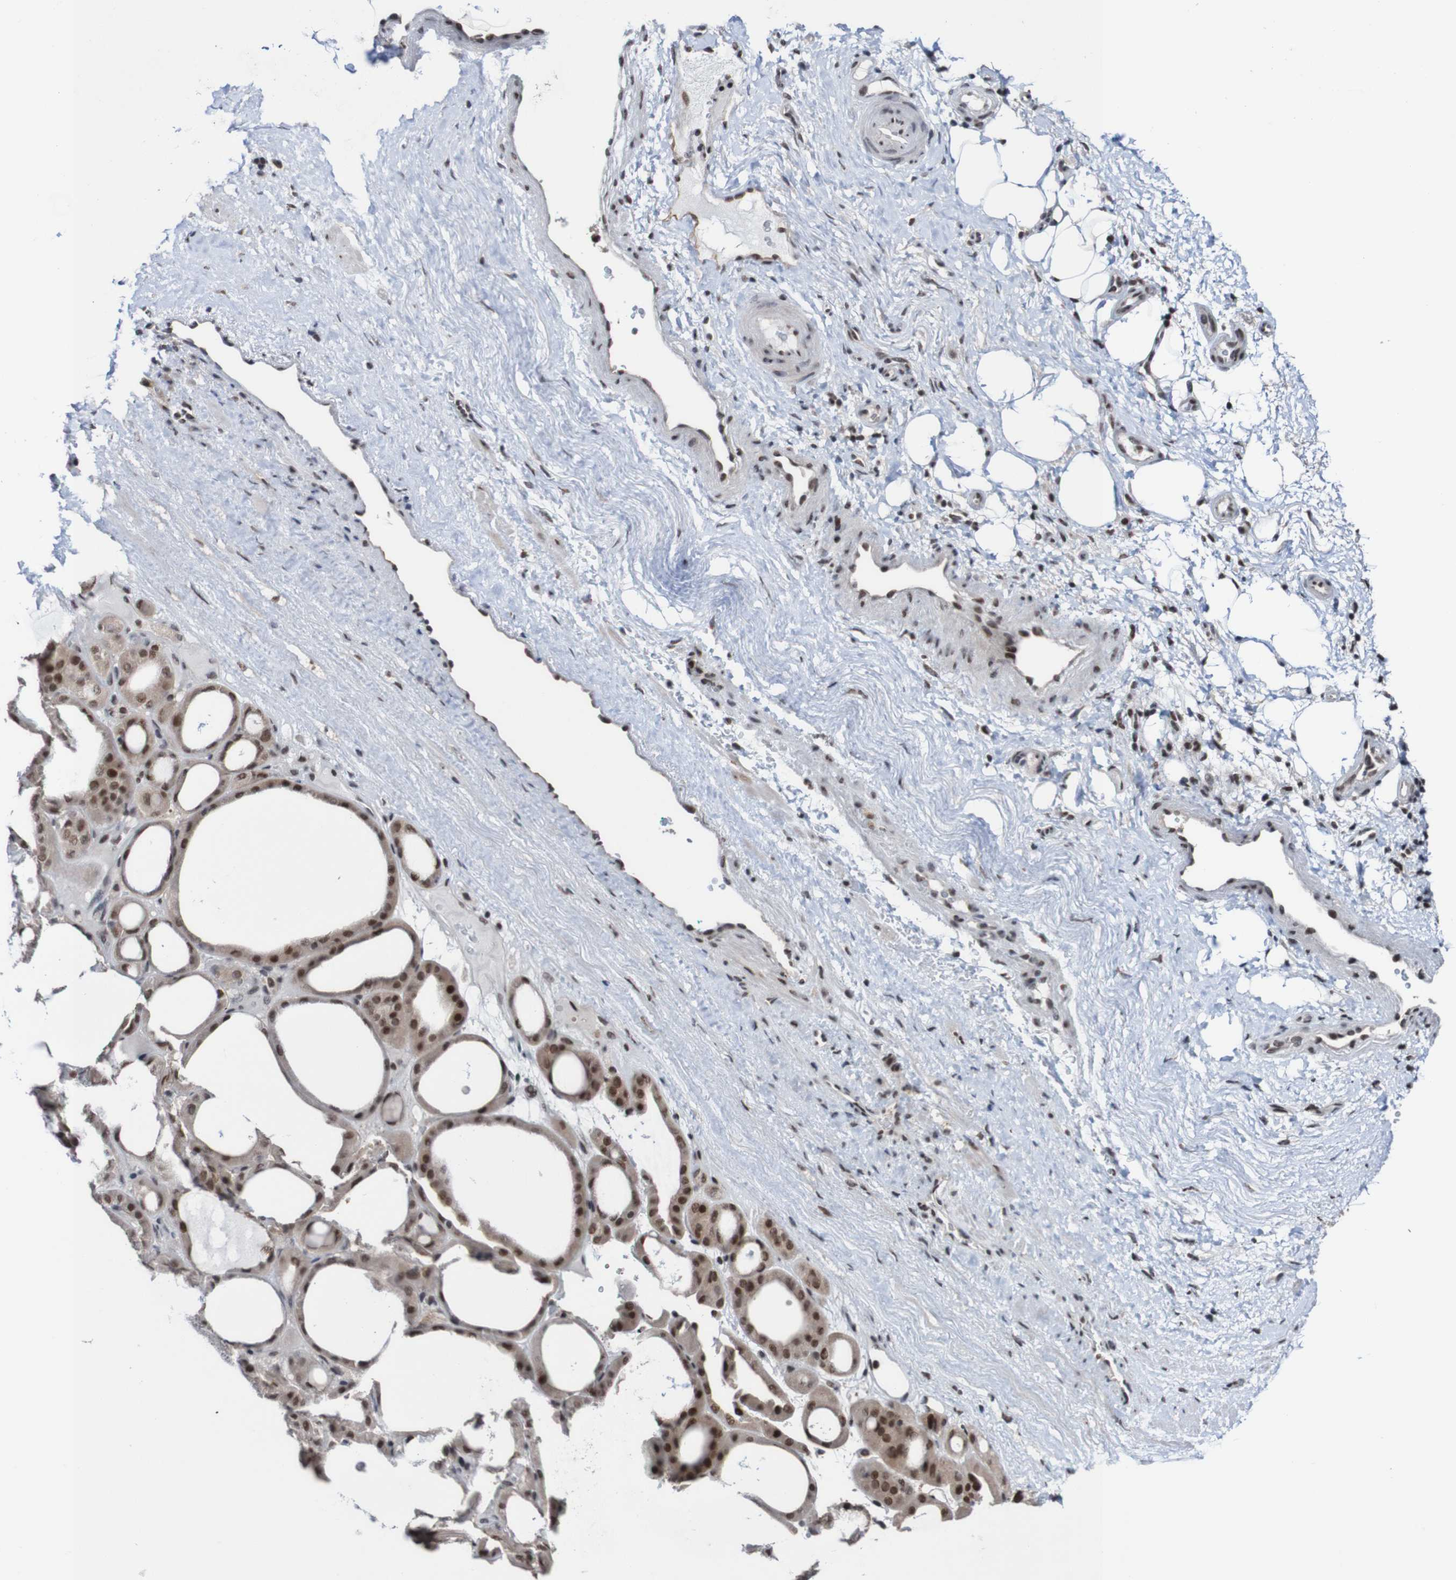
{"staining": {"intensity": "strong", "quantity": ">75%", "location": "cytoplasmic/membranous,nuclear"}, "tissue": "thyroid gland", "cell_type": "Glandular cells", "image_type": "normal", "snomed": [{"axis": "morphology", "description": "Normal tissue, NOS"}, {"axis": "morphology", "description": "Carcinoma, NOS"}, {"axis": "topography", "description": "Thyroid gland"}], "caption": "Protein expression analysis of benign thyroid gland reveals strong cytoplasmic/membranous,nuclear staining in approximately >75% of glandular cells. The staining was performed using DAB, with brown indicating positive protein expression. Nuclei are stained blue with hematoxylin.", "gene": "CDC5L", "patient": {"sex": "female", "age": 86}}